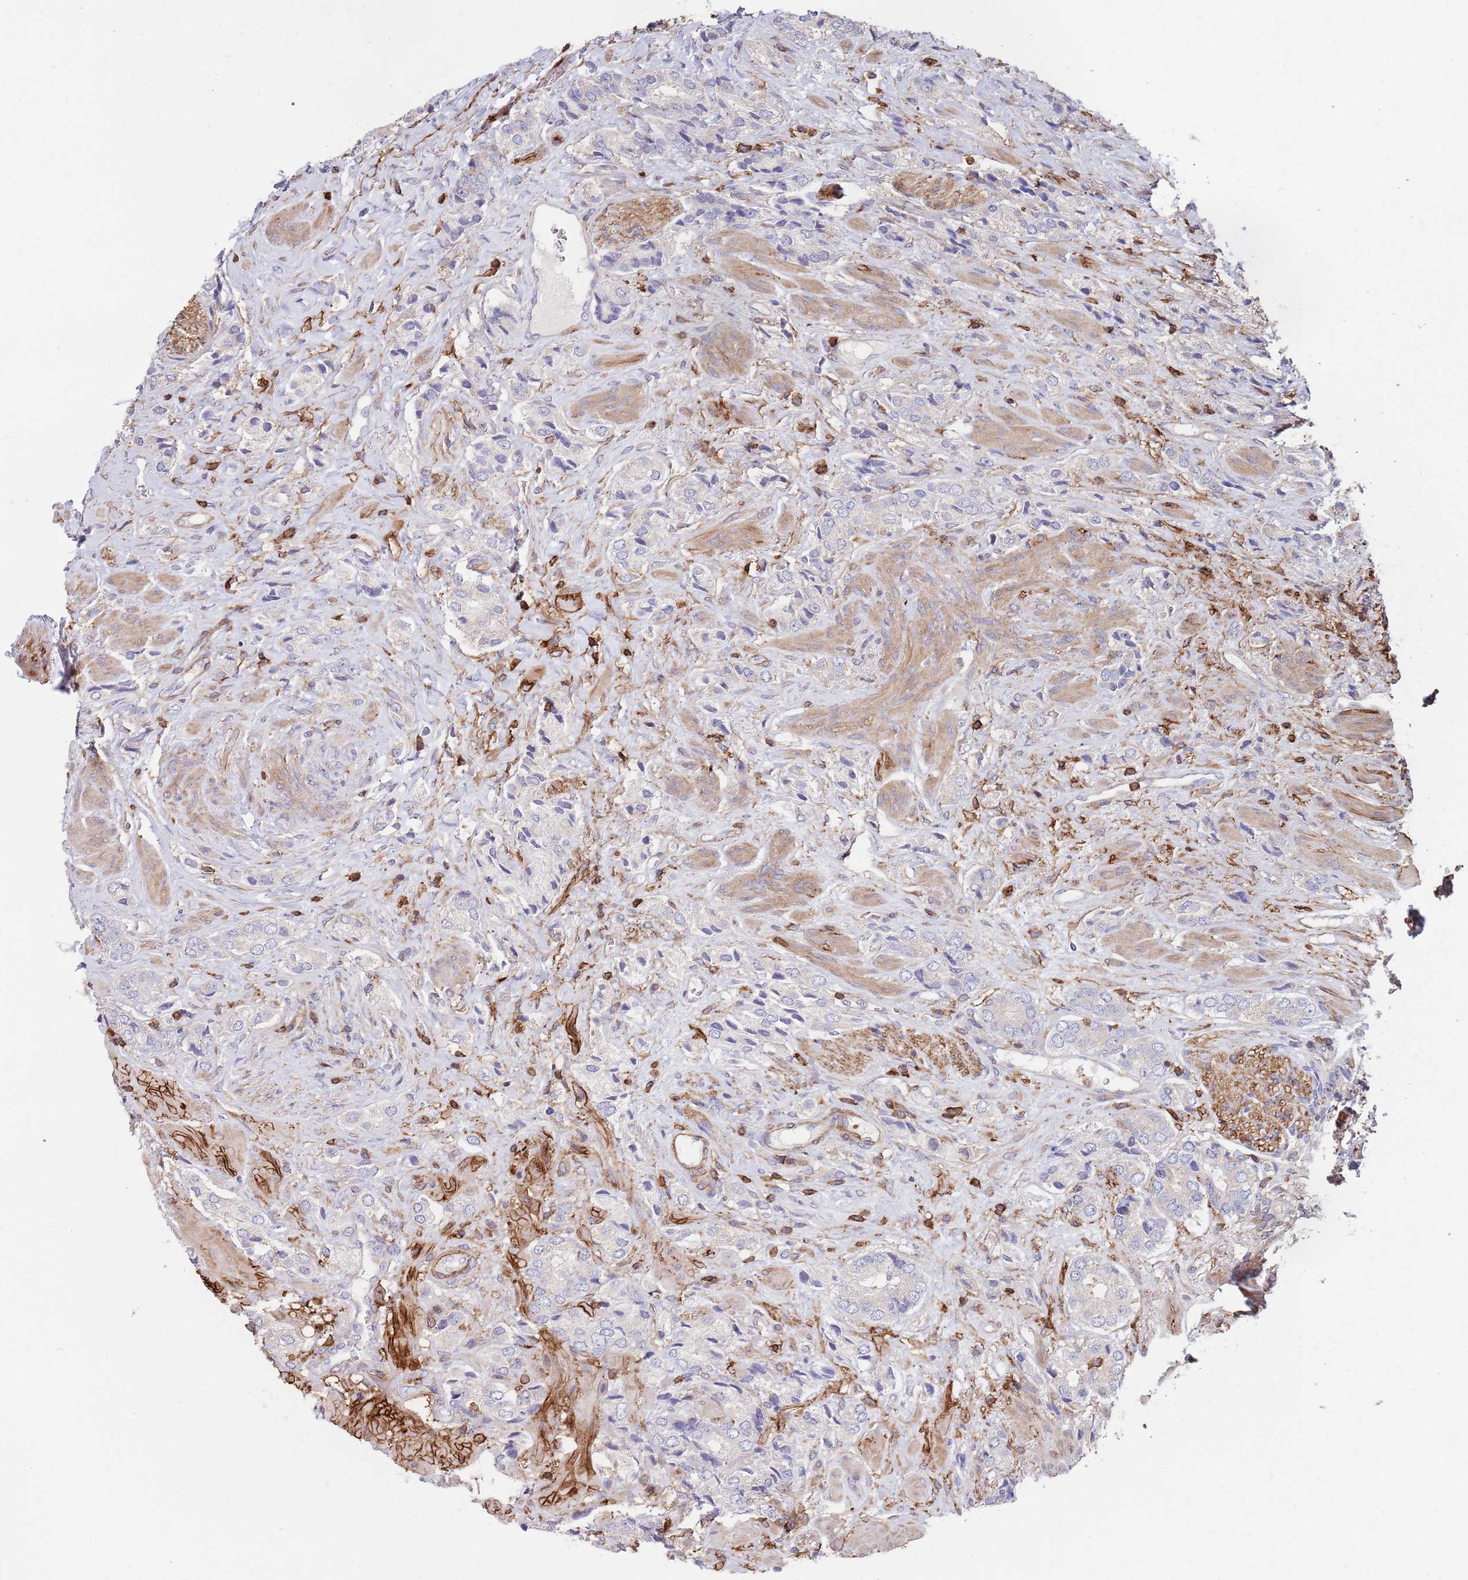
{"staining": {"intensity": "negative", "quantity": "none", "location": "none"}, "tissue": "prostate cancer", "cell_type": "Tumor cells", "image_type": "cancer", "snomed": [{"axis": "morphology", "description": "Adenocarcinoma, High grade"}, {"axis": "topography", "description": "Prostate and seminal vesicle, NOS"}], "caption": "Immunohistochemistry histopathology image of human prostate adenocarcinoma (high-grade) stained for a protein (brown), which demonstrates no positivity in tumor cells. Brightfield microscopy of immunohistochemistry stained with DAB (3,3'-diaminobenzidine) (brown) and hematoxylin (blue), captured at high magnification.", "gene": "RNF144A", "patient": {"sex": "male", "age": 64}}